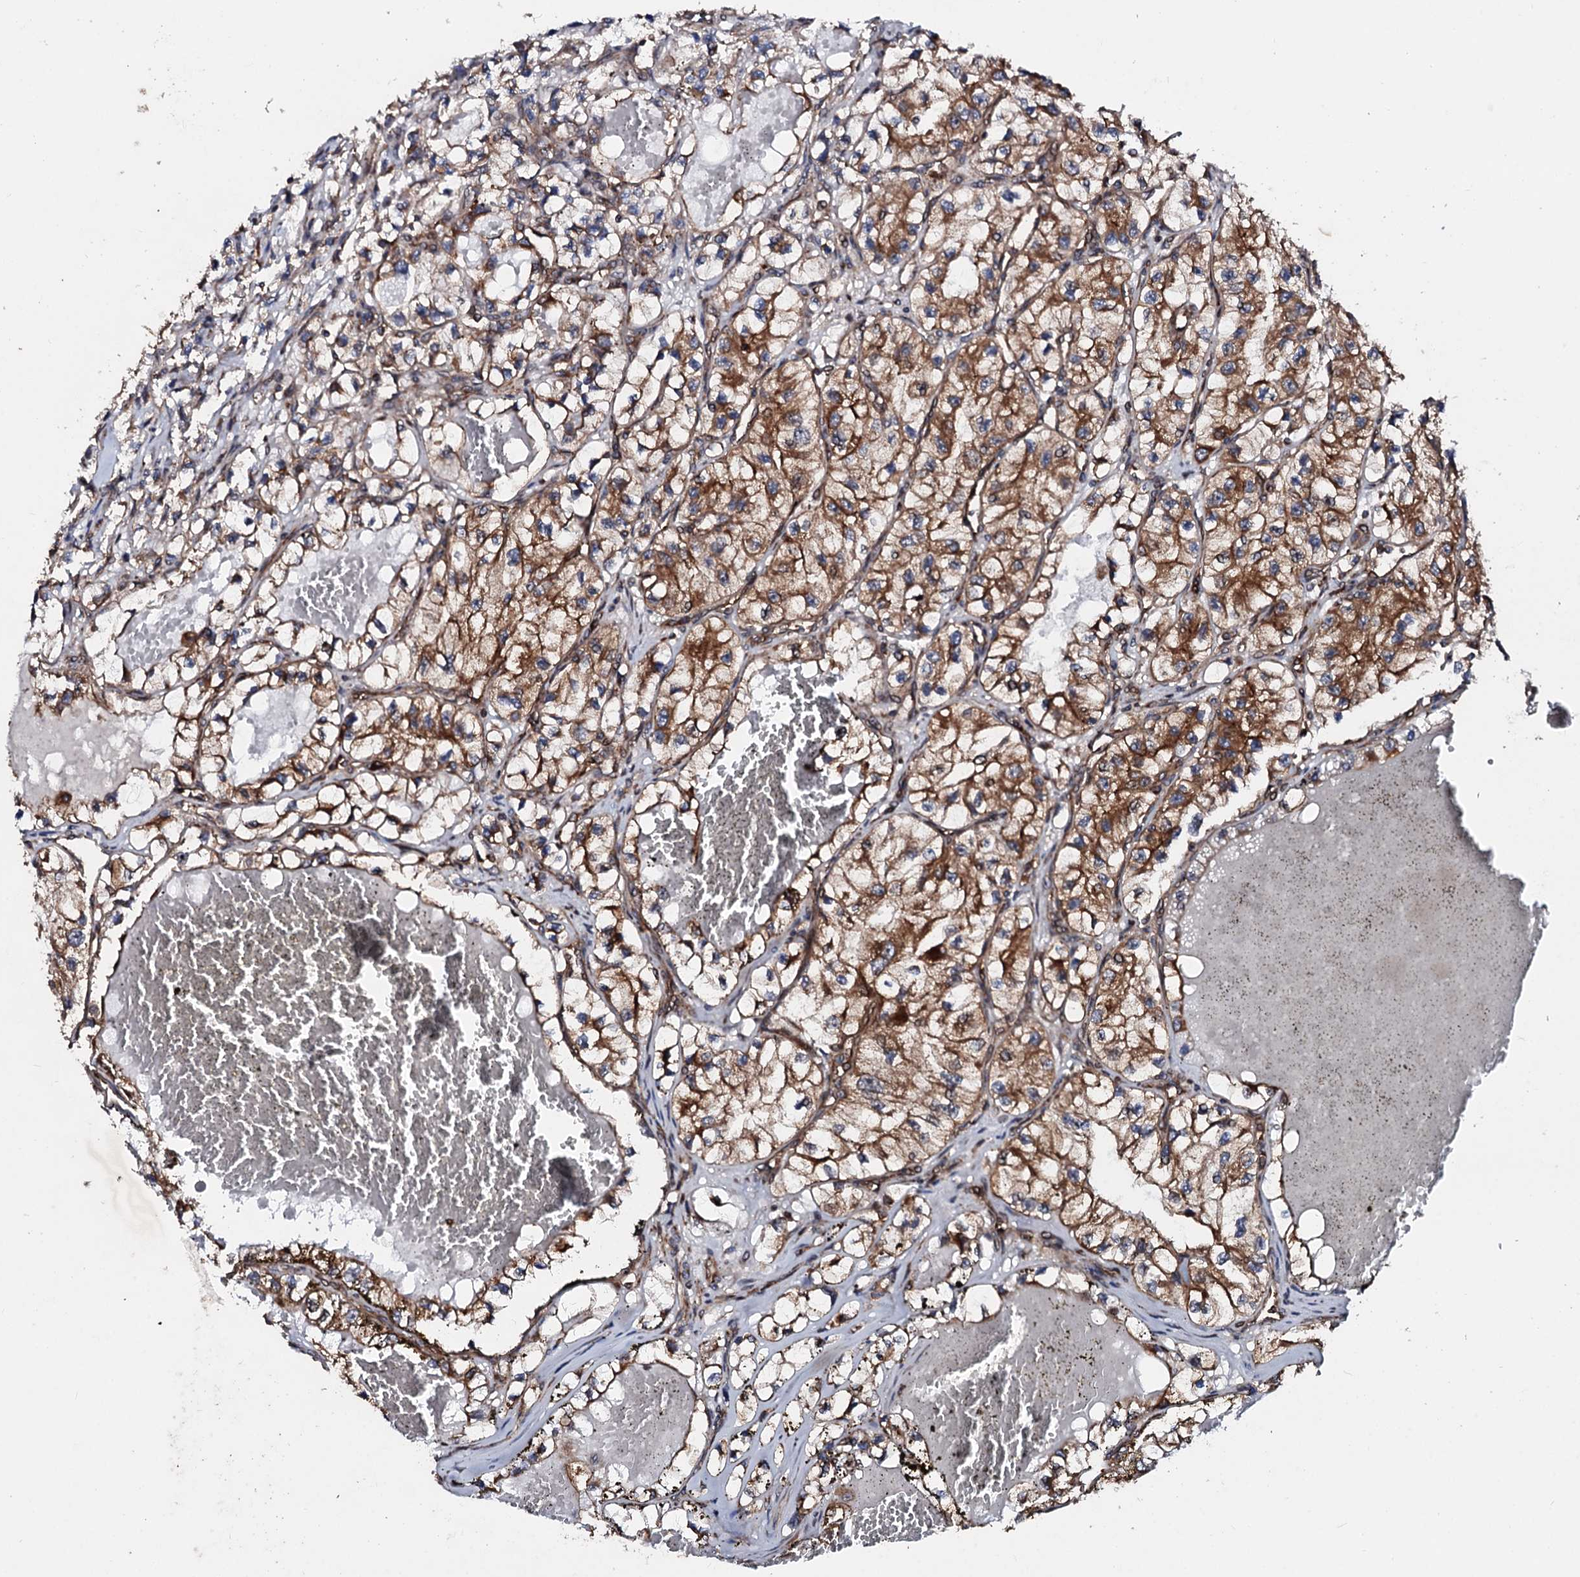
{"staining": {"intensity": "moderate", "quantity": ">75%", "location": "cytoplasmic/membranous"}, "tissue": "renal cancer", "cell_type": "Tumor cells", "image_type": "cancer", "snomed": [{"axis": "morphology", "description": "Adenocarcinoma, NOS"}, {"axis": "topography", "description": "Kidney"}], "caption": "Tumor cells reveal medium levels of moderate cytoplasmic/membranous expression in about >75% of cells in renal cancer (adenocarcinoma).", "gene": "SDHAF2", "patient": {"sex": "female", "age": 57}}